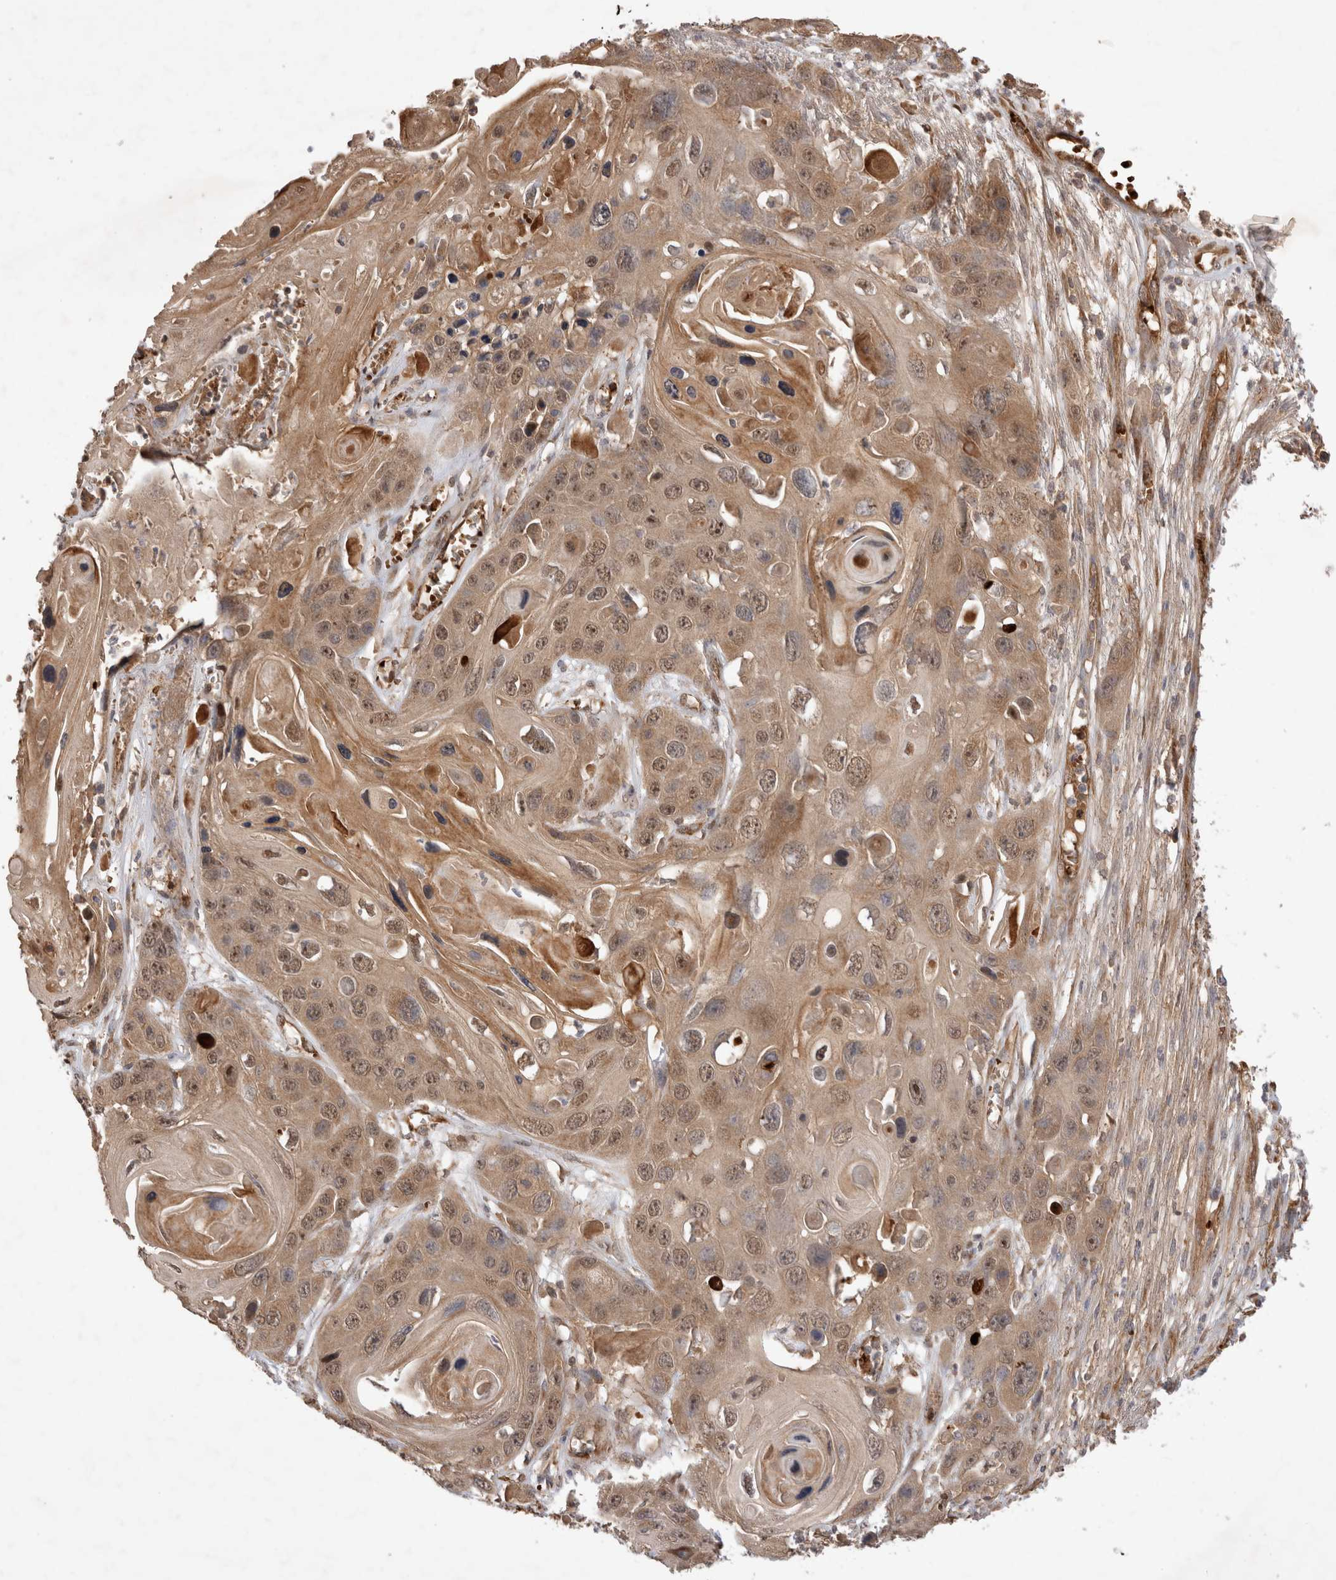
{"staining": {"intensity": "moderate", "quantity": ">75%", "location": "cytoplasmic/membranous,nuclear"}, "tissue": "skin cancer", "cell_type": "Tumor cells", "image_type": "cancer", "snomed": [{"axis": "morphology", "description": "Squamous cell carcinoma, NOS"}, {"axis": "topography", "description": "Skin"}], "caption": "Protein staining reveals moderate cytoplasmic/membranous and nuclear positivity in approximately >75% of tumor cells in skin cancer.", "gene": "FAM221A", "patient": {"sex": "male", "age": 55}}